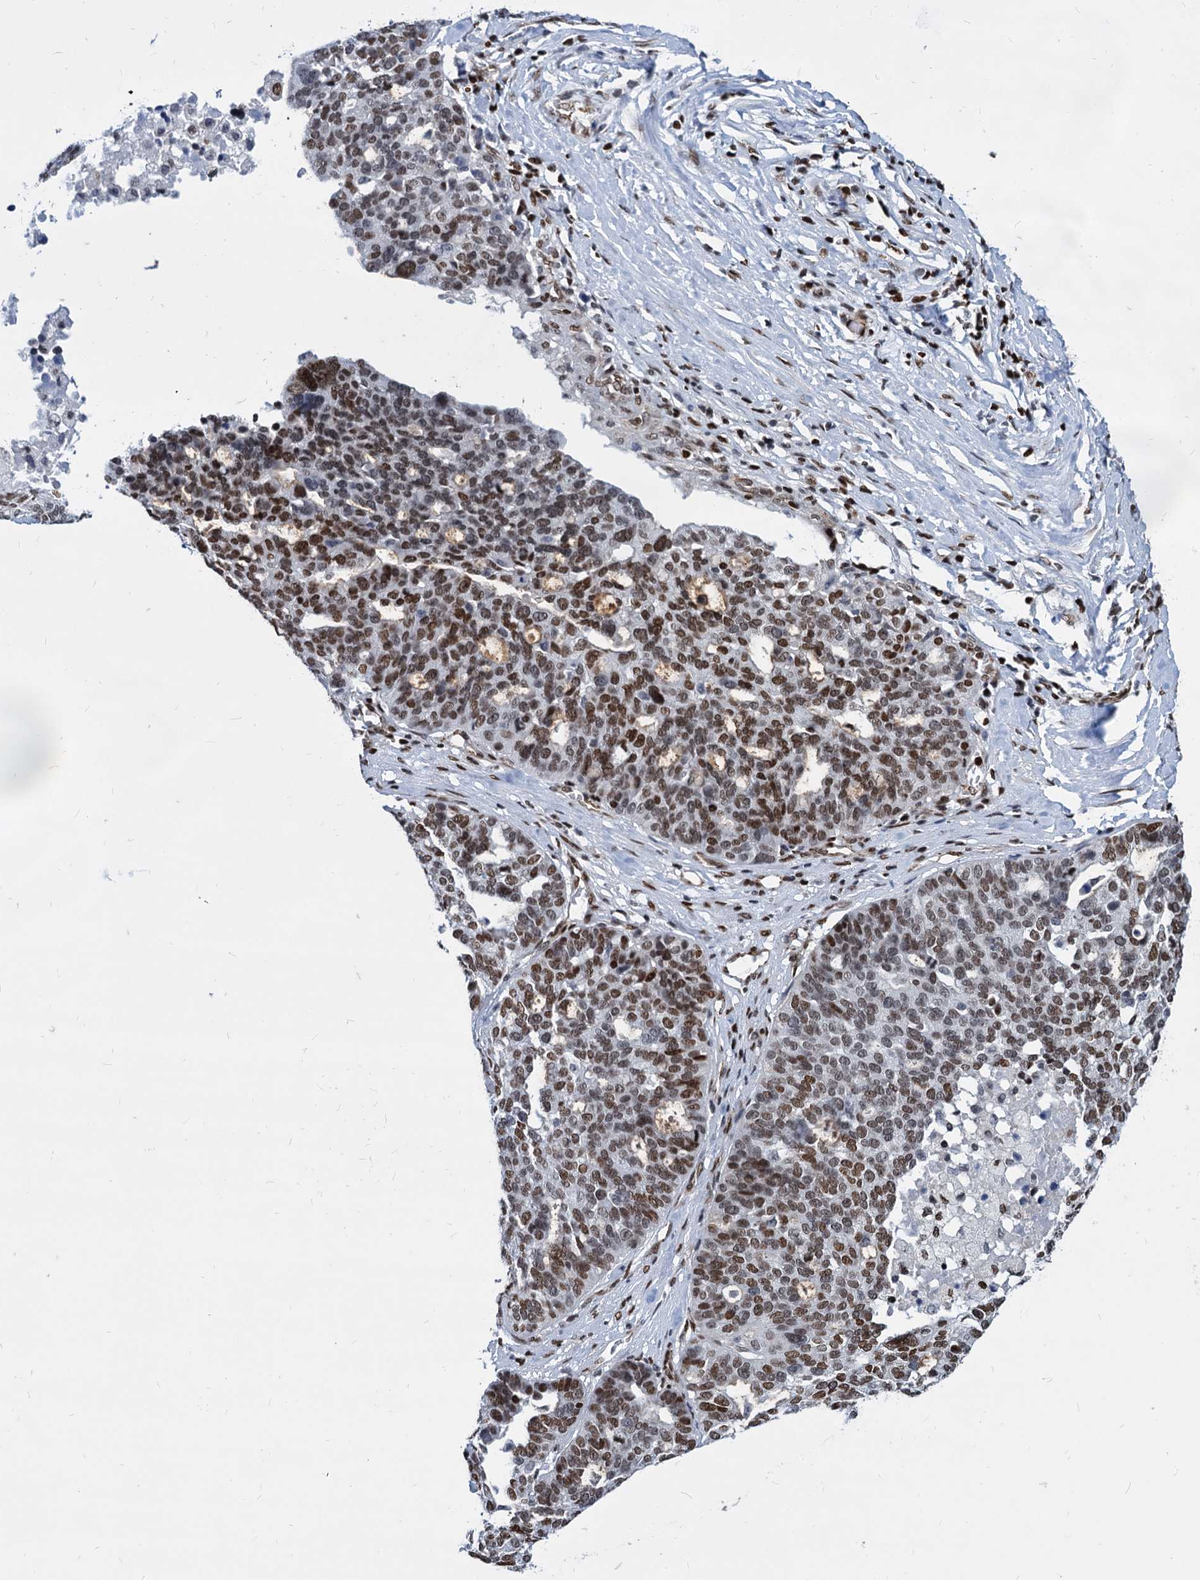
{"staining": {"intensity": "moderate", "quantity": "25%-75%", "location": "nuclear"}, "tissue": "ovarian cancer", "cell_type": "Tumor cells", "image_type": "cancer", "snomed": [{"axis": "morphology", "description": "Cystadenocarcinoma, serous, NOS"}, {"axis": "topography", "description": "Ovary"}], "caption": "This image reveals immunohistochemistry staining of ovarian serous cystadenocarcinoma, with medium moderate nuclear positivity in approximately 25%-75% of tumor cells.", "gene": "MECP2", "patient": {"sex": "female", "age": 59}}